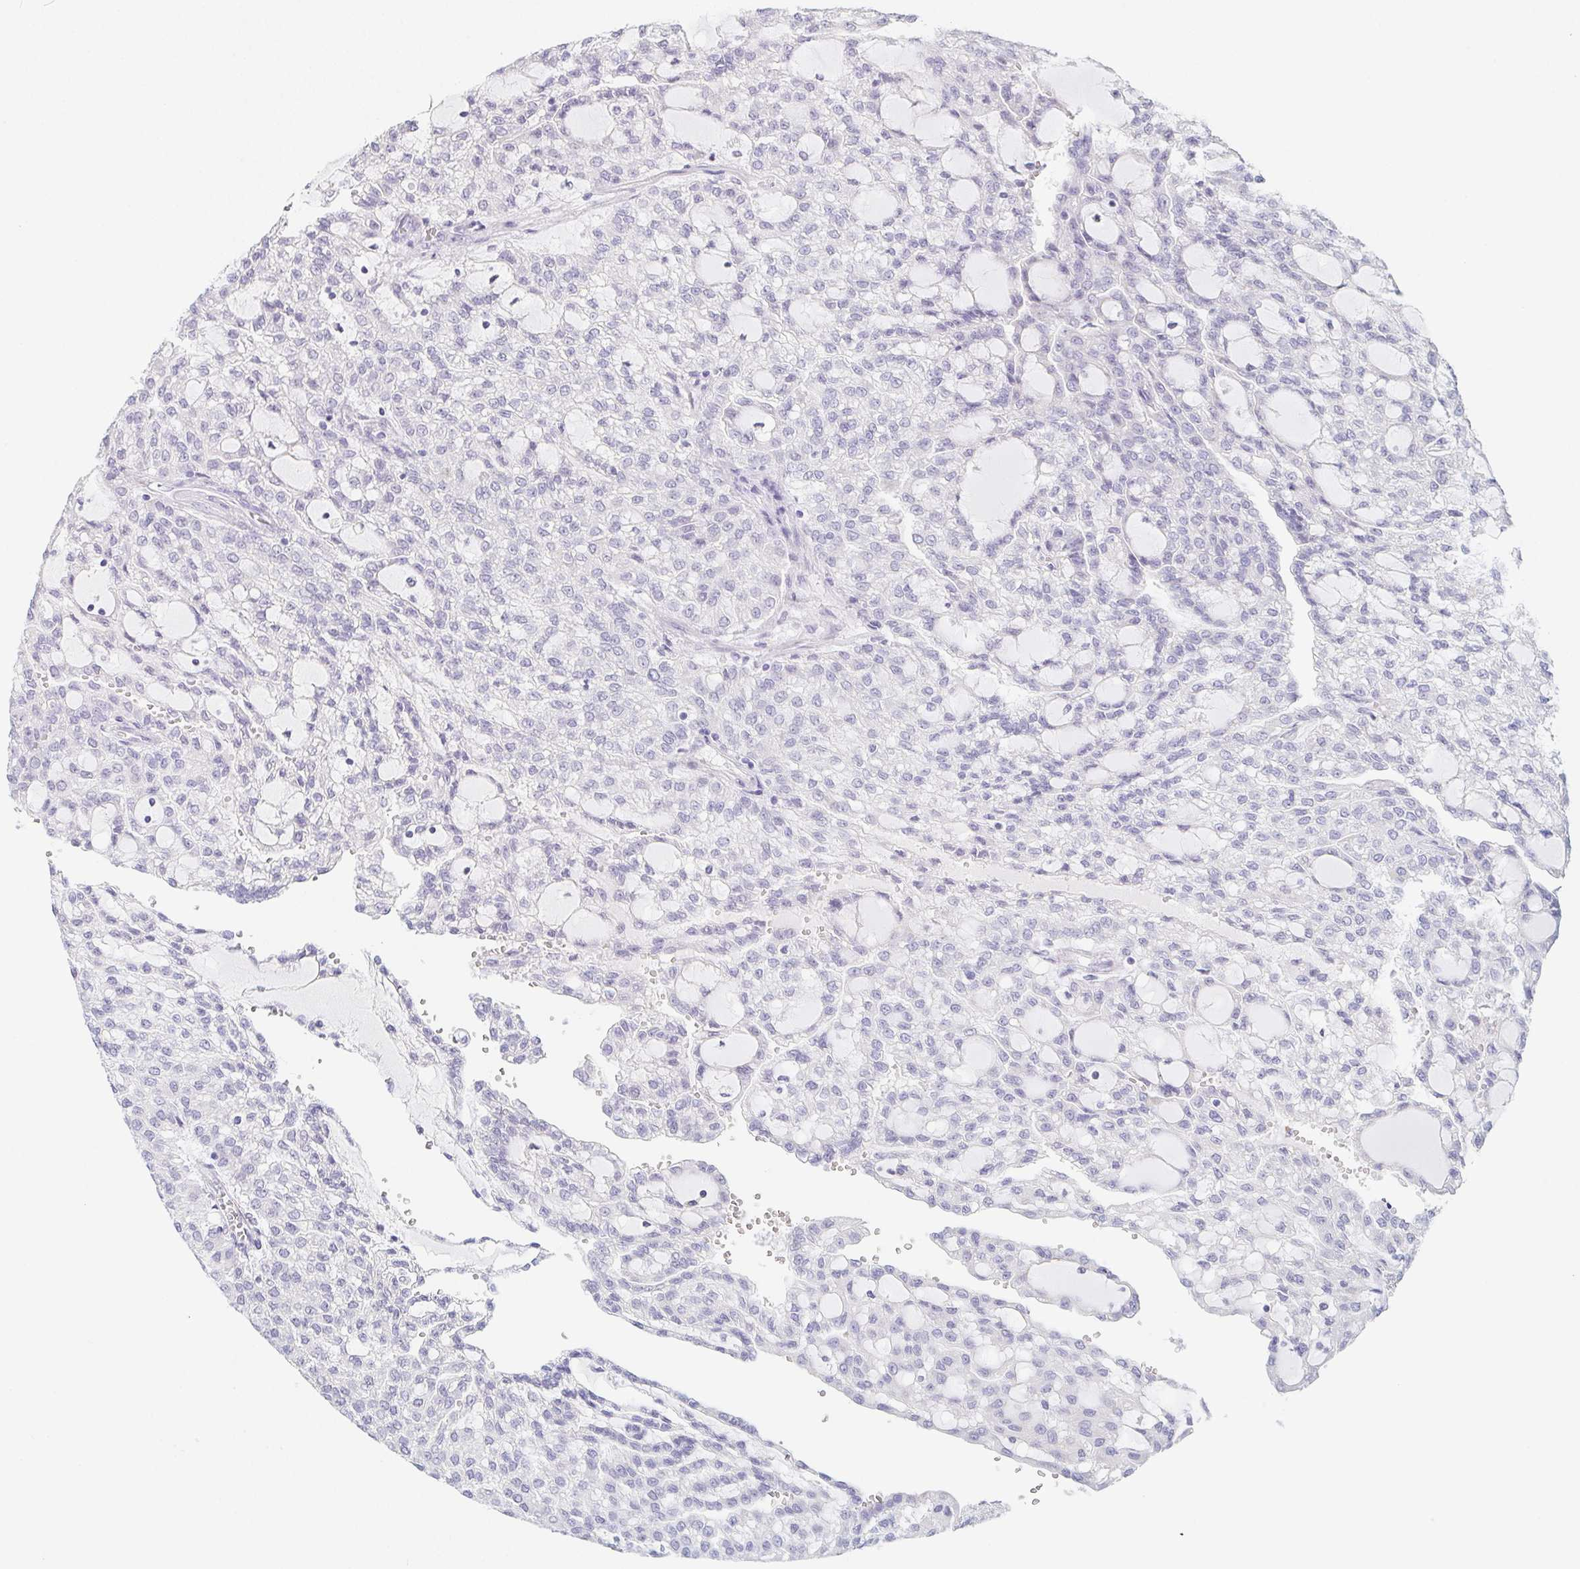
{"staining": {"intensity": "negative", "quantity": "none", "location": "none"}, "tissue": "renal cancer", "cell_type": "Tumor cells", "image_type": "cancer", "snomed": [{"axis": "morphology", "description": "Adenocarcinoma, NOS"}, {"axis": "topography", "description": "Kidney"}], "caption": "This is a histopathology image of immunohistochemistry staining of renal cancer, which shows no positivity in tumor cells.", "gene": "GLIPR1L1", "patient": {"sex": "male", "age": 63}}